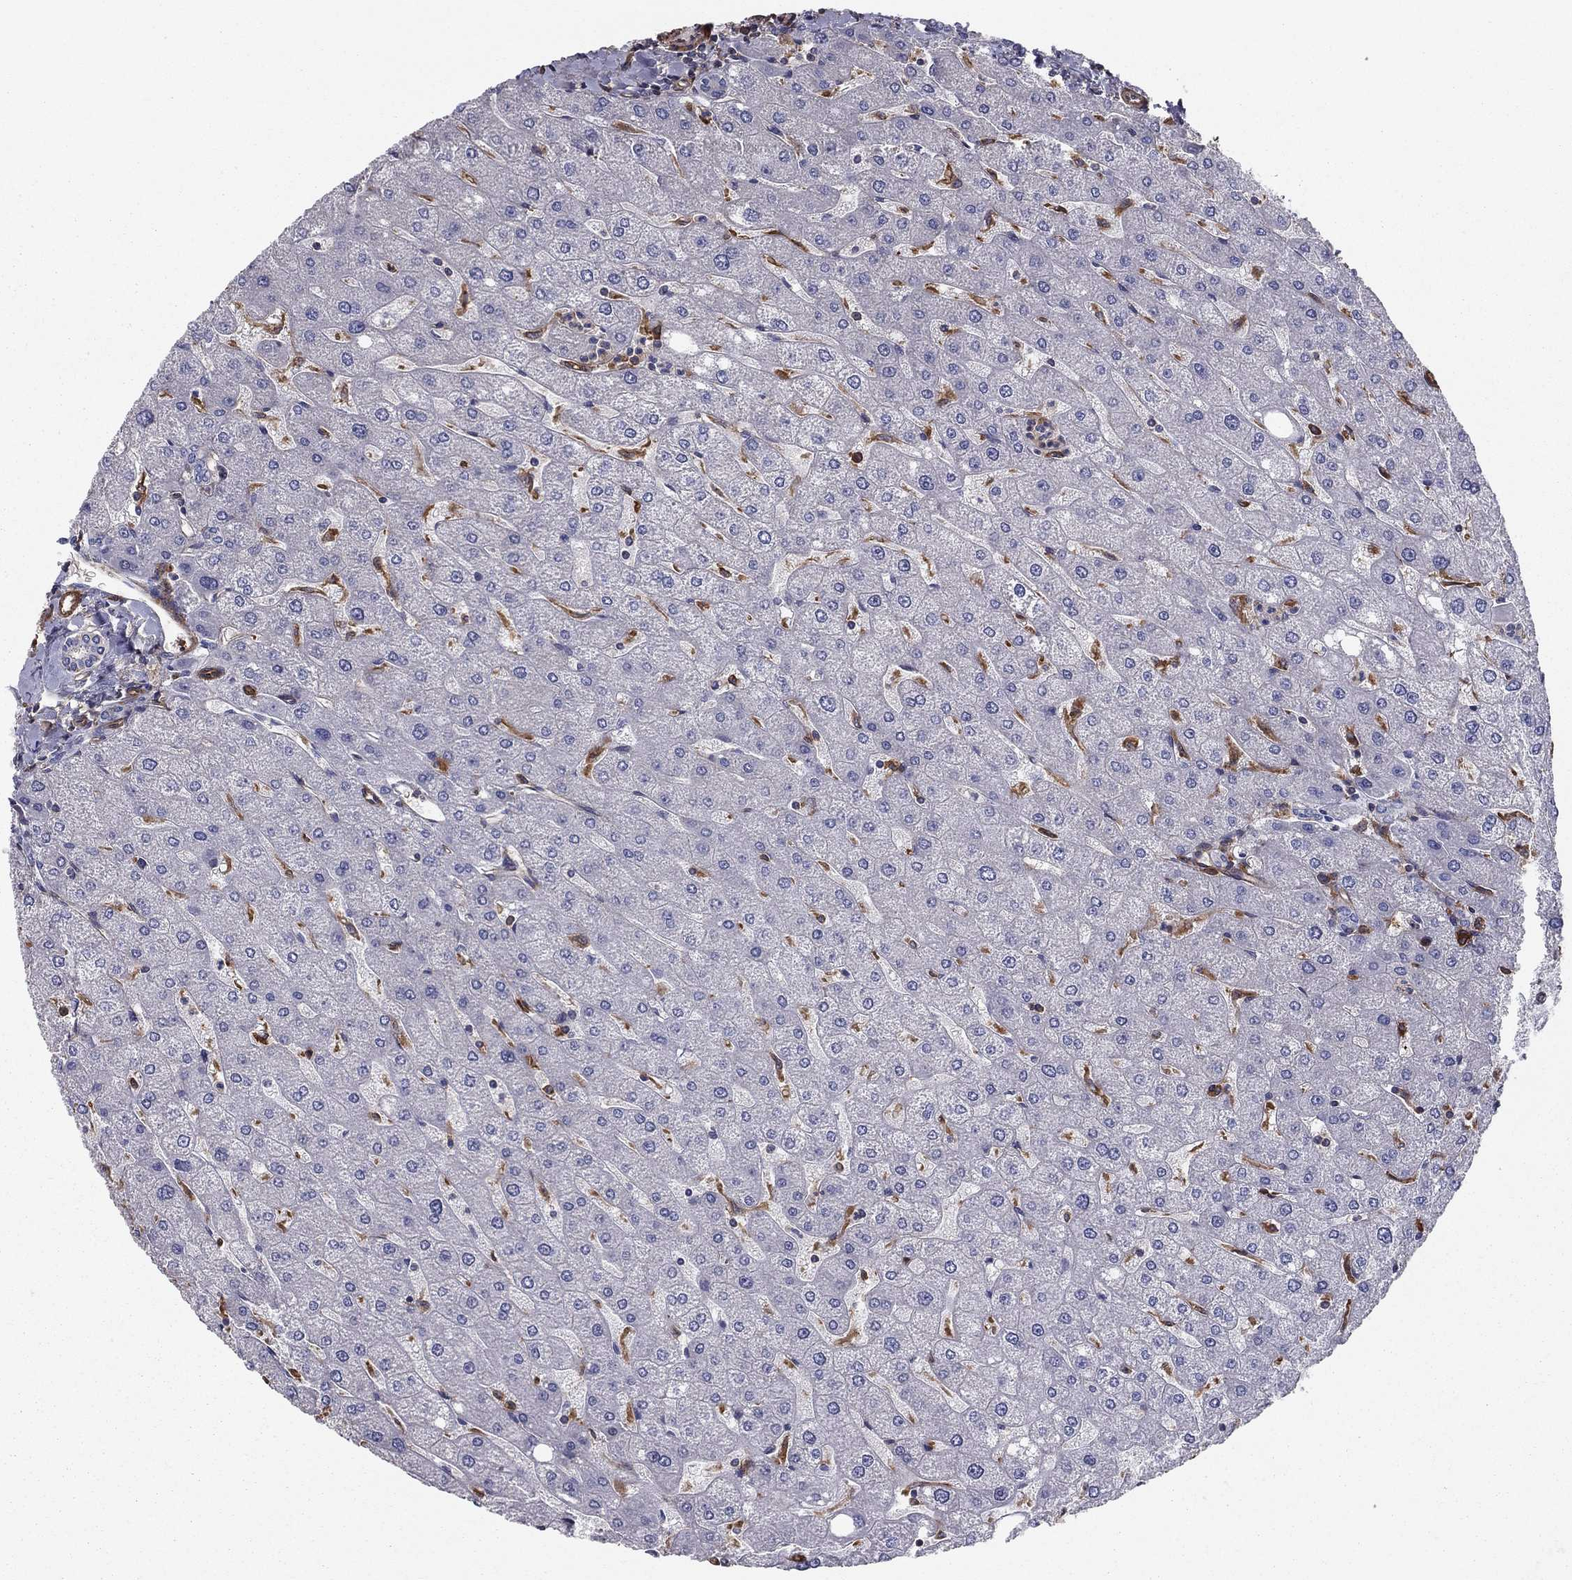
{"staining": {"intensity": "negative", "quantity": "none", "location": "none"}, "tissue": "liver", "cell_type": "Cholangiocytes", "image_type": "normal", "snomed": [{"axis": "morphology", "description": "Normal tissue, NOS"}, {"axis": "topography", "description": "Liver"}], "caption": "Immunohistochemistry of benign human liver displays no positivity in cholangiocytes. (DAB (3,3'-diaminobenzidine) immunohistochemistry (IHC), high magnification).", "gene": "EHBP1L1", "patient": {"sex": "male", "age": 67}}